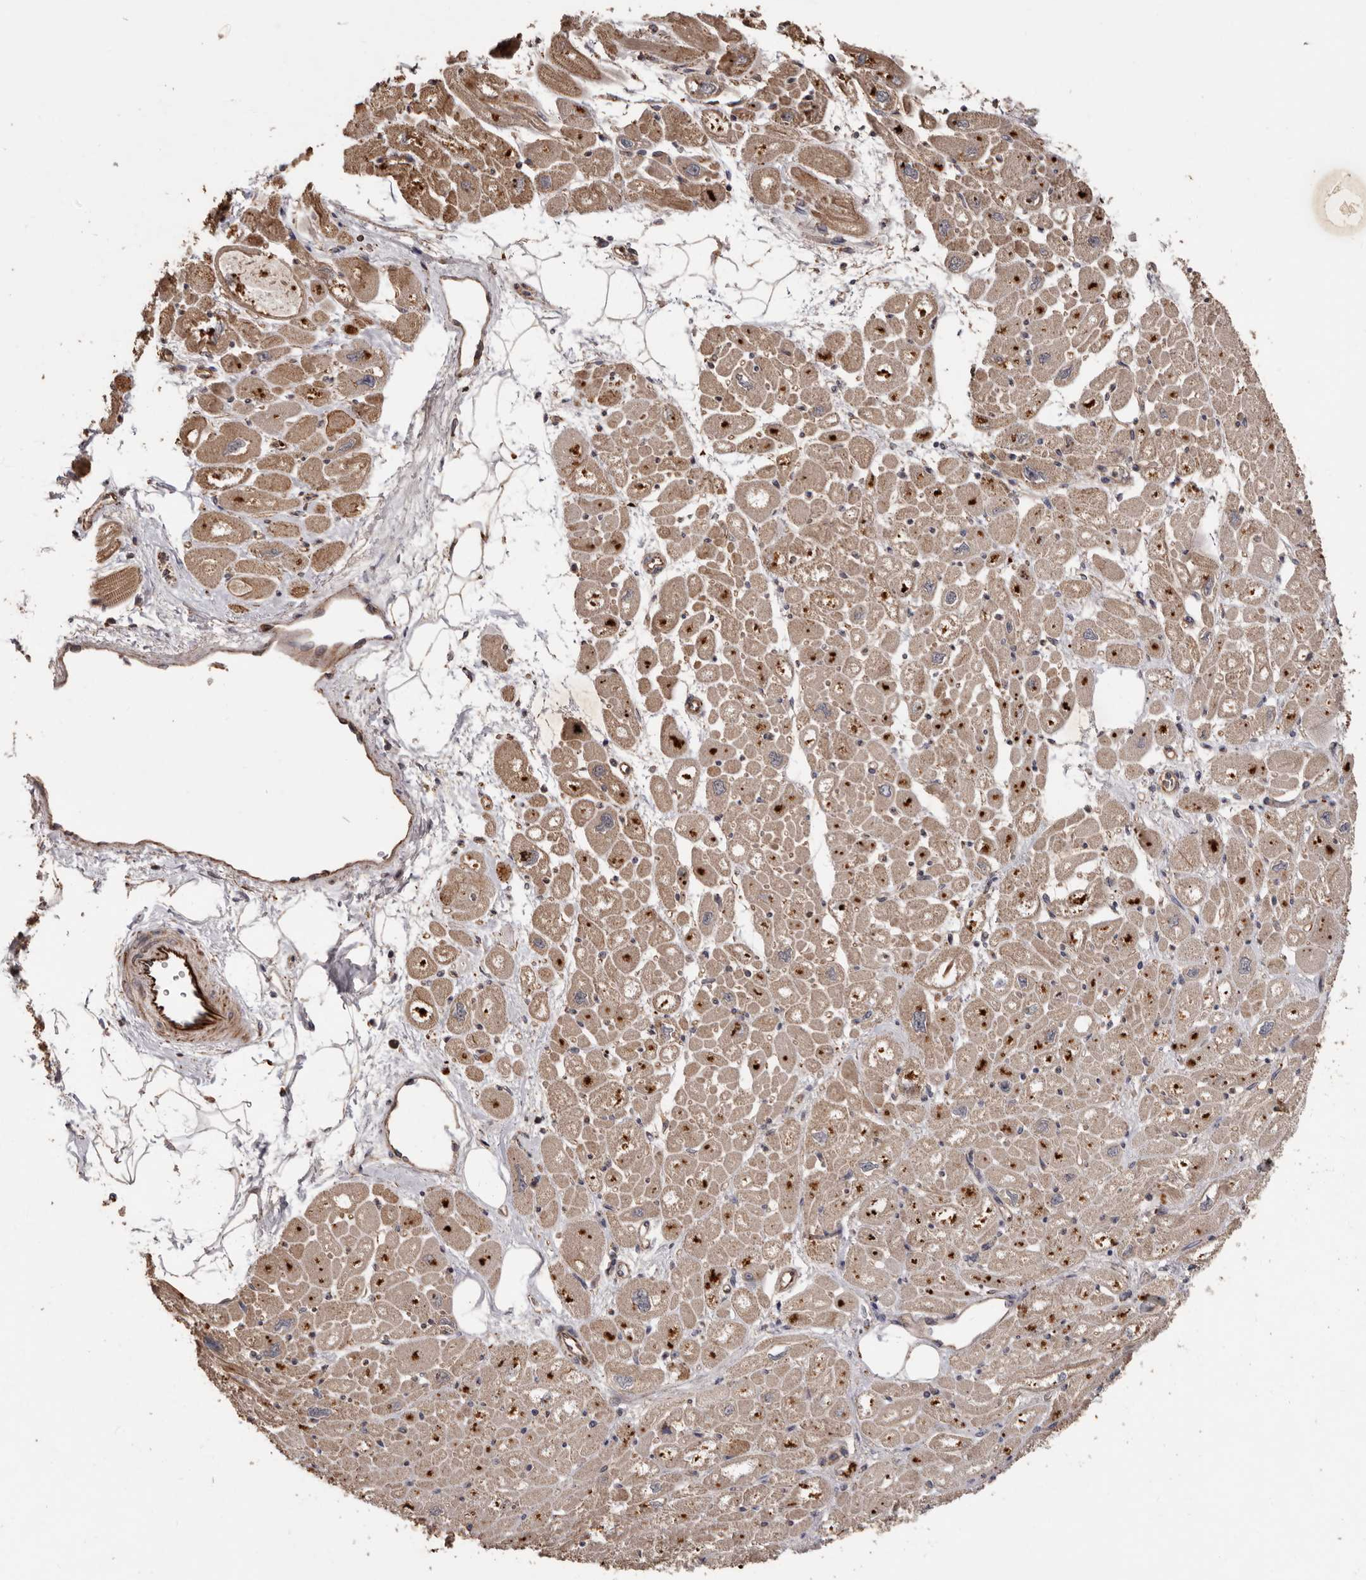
{"staining": {"intensity": "moderate", "quantity": ">75%", "location": "cytoplasmic/membranous"}, "tissue": "heart muscle", "cell_type": "Cardiomyocytes", "image_type": "normal", "snomed": [{"axis": "morphology", "description": "Normal tissue, NOS"}, {"axis": "topography", "description": "Heart"}], "caption": "This micrograph displays unremarkable heart muscle stained with IHC to label a protein in brown. The cytoplasmic/membranous of cardiomyocytes show moderate positivity for the protein. Nuclei are counter-stained blue.", "gene": "BRAT1", "patient": {"sex": "male", "age": 50}}